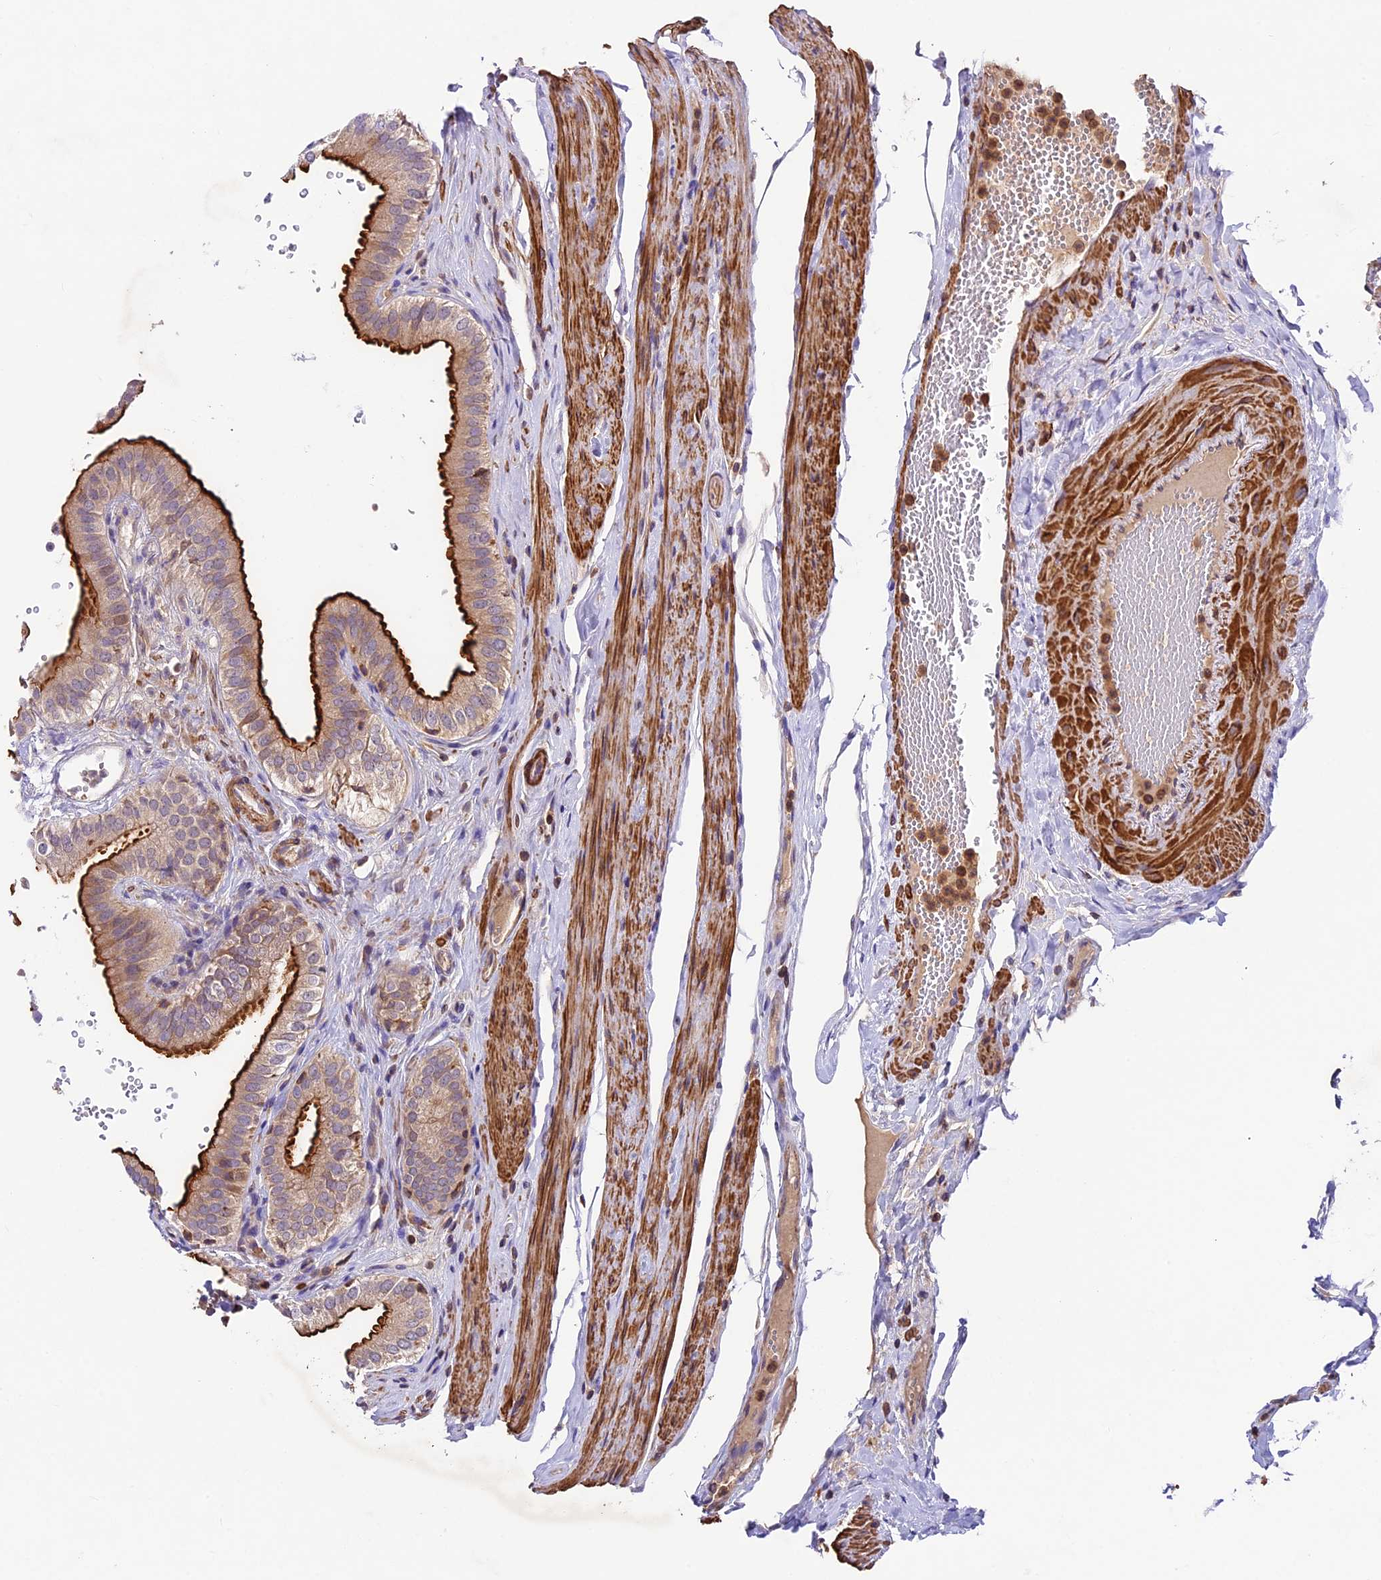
{"staining": {"intensity": "strong", "quantity": "25%-75%", "location": "cytoplasmic/membranous"}, "tissue": "gallbladder", "cell_type": "Glandular cells", "image_type": "normal", "snomed": [{"axis": "morphology", "description": "Normal tissue, NOS"}, {"axis": "topography", "description": "Gallbladder"}], "caption": "DAB immunohistochemical staining of unremarkable gallbladder shows strong cytoplasmic/membranous protein staining in about 25%-75% of glandular cells. The staining is performed using DAB (3,3'-diaminobenzidine) brown chromogen to label protein expression. The nuclei are counter-stained blue using hematoxylin.", "gene": "TBC1D1", "patient": {"sex": "female", "age": 61}}